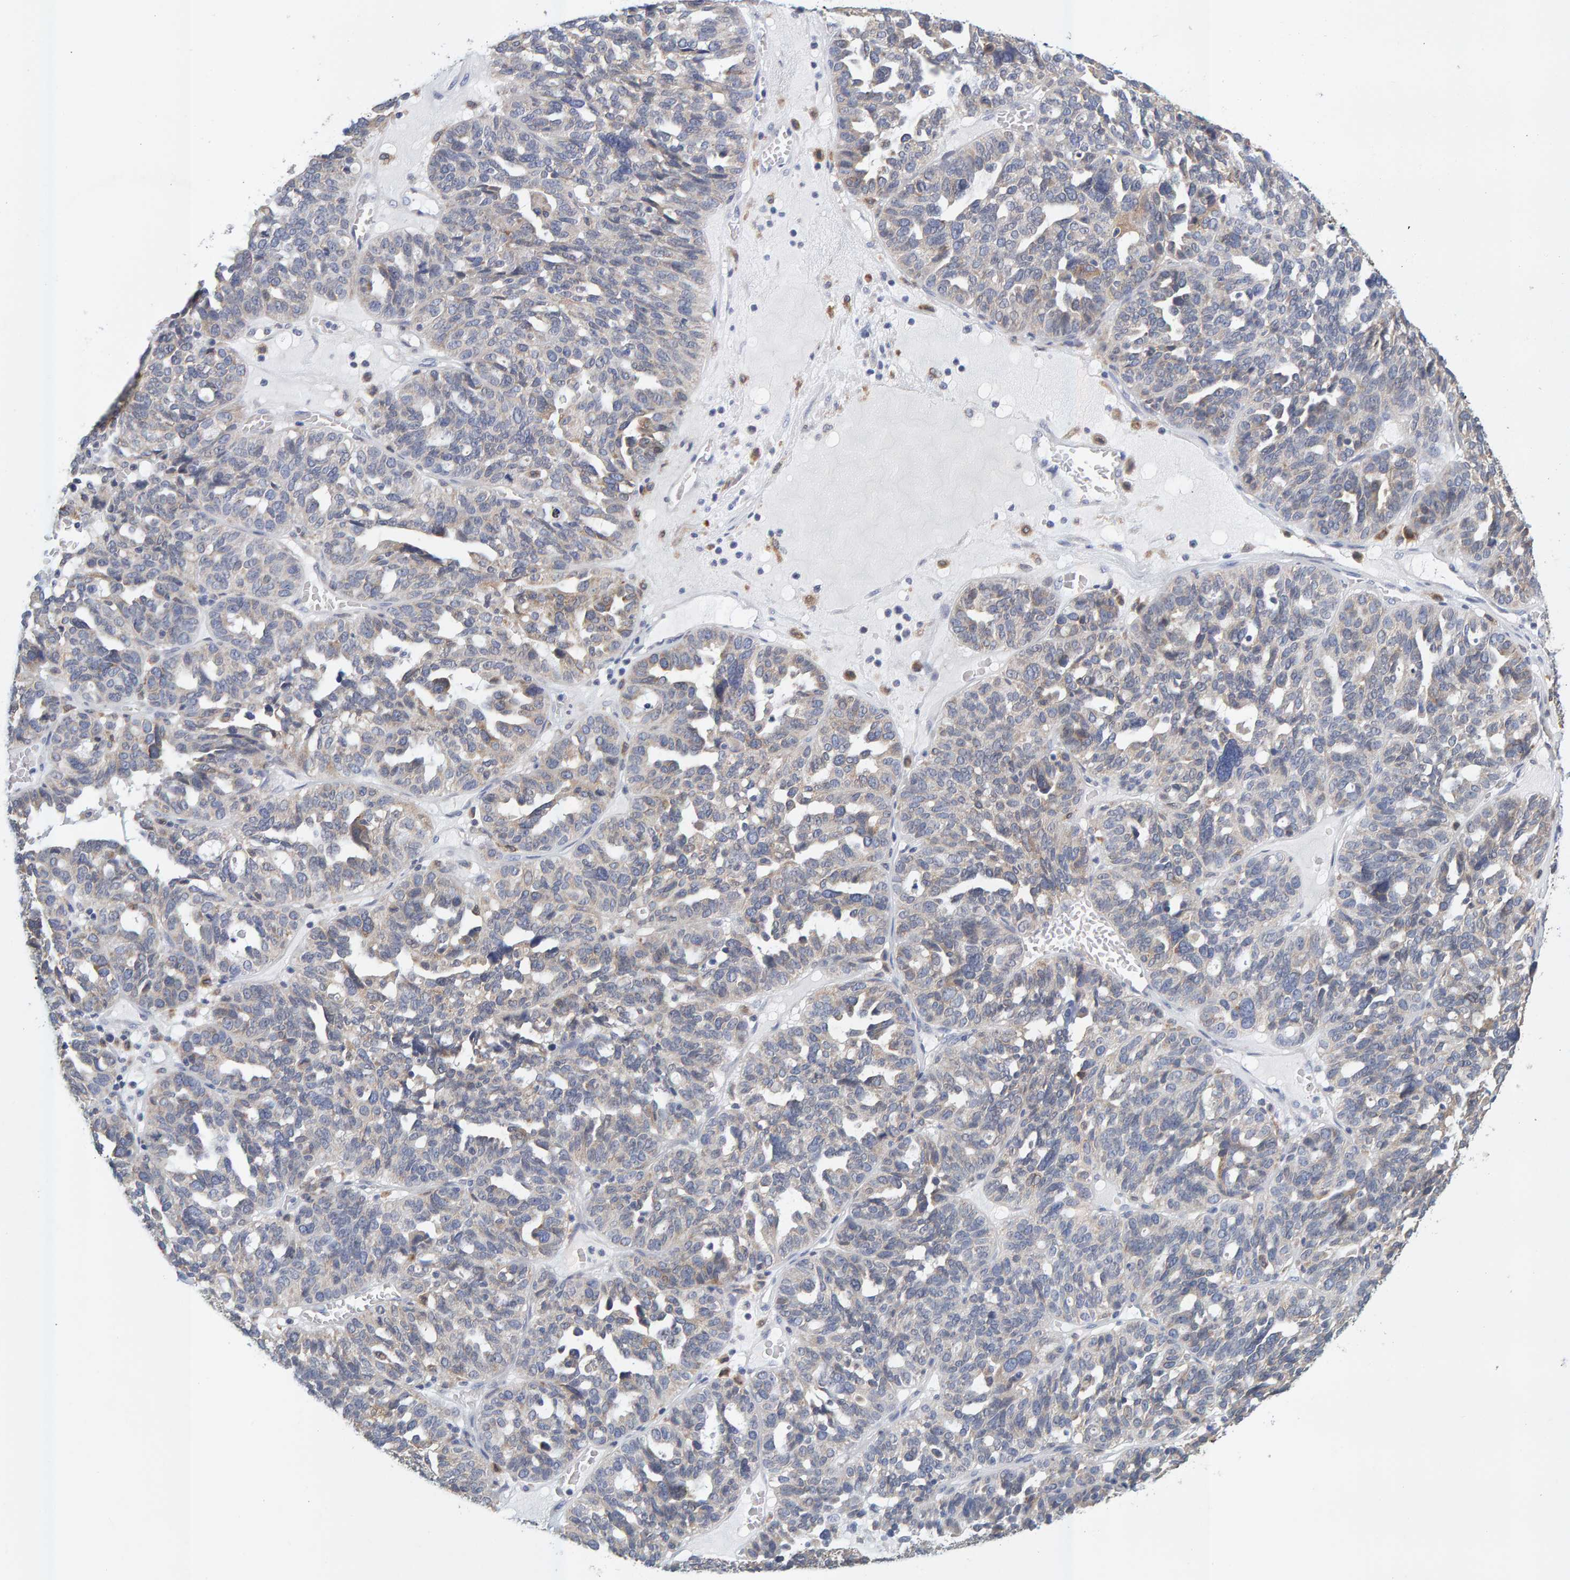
{"staining": {"intensity": "weak", "quantity": "<25%", "location": "cytoplasmic/membranous"}, "tissue": "ovarian cancer", "cell_type": "Tumor cells", "image_type": "cancer", "snomed": [{"axis": "morphology", "description": "Cystadenocarcinoma, serous, NOS"}, {"axis": "topography", "description": "Ovary"}], "caption": "Ovarian cancer (serous cystadenocarcinoma) was stained to show a protein in brown. There is no significant positivity in tumor cells.", "gene": "SGPL1", "patient": {"sex": "female", "age": 59}}